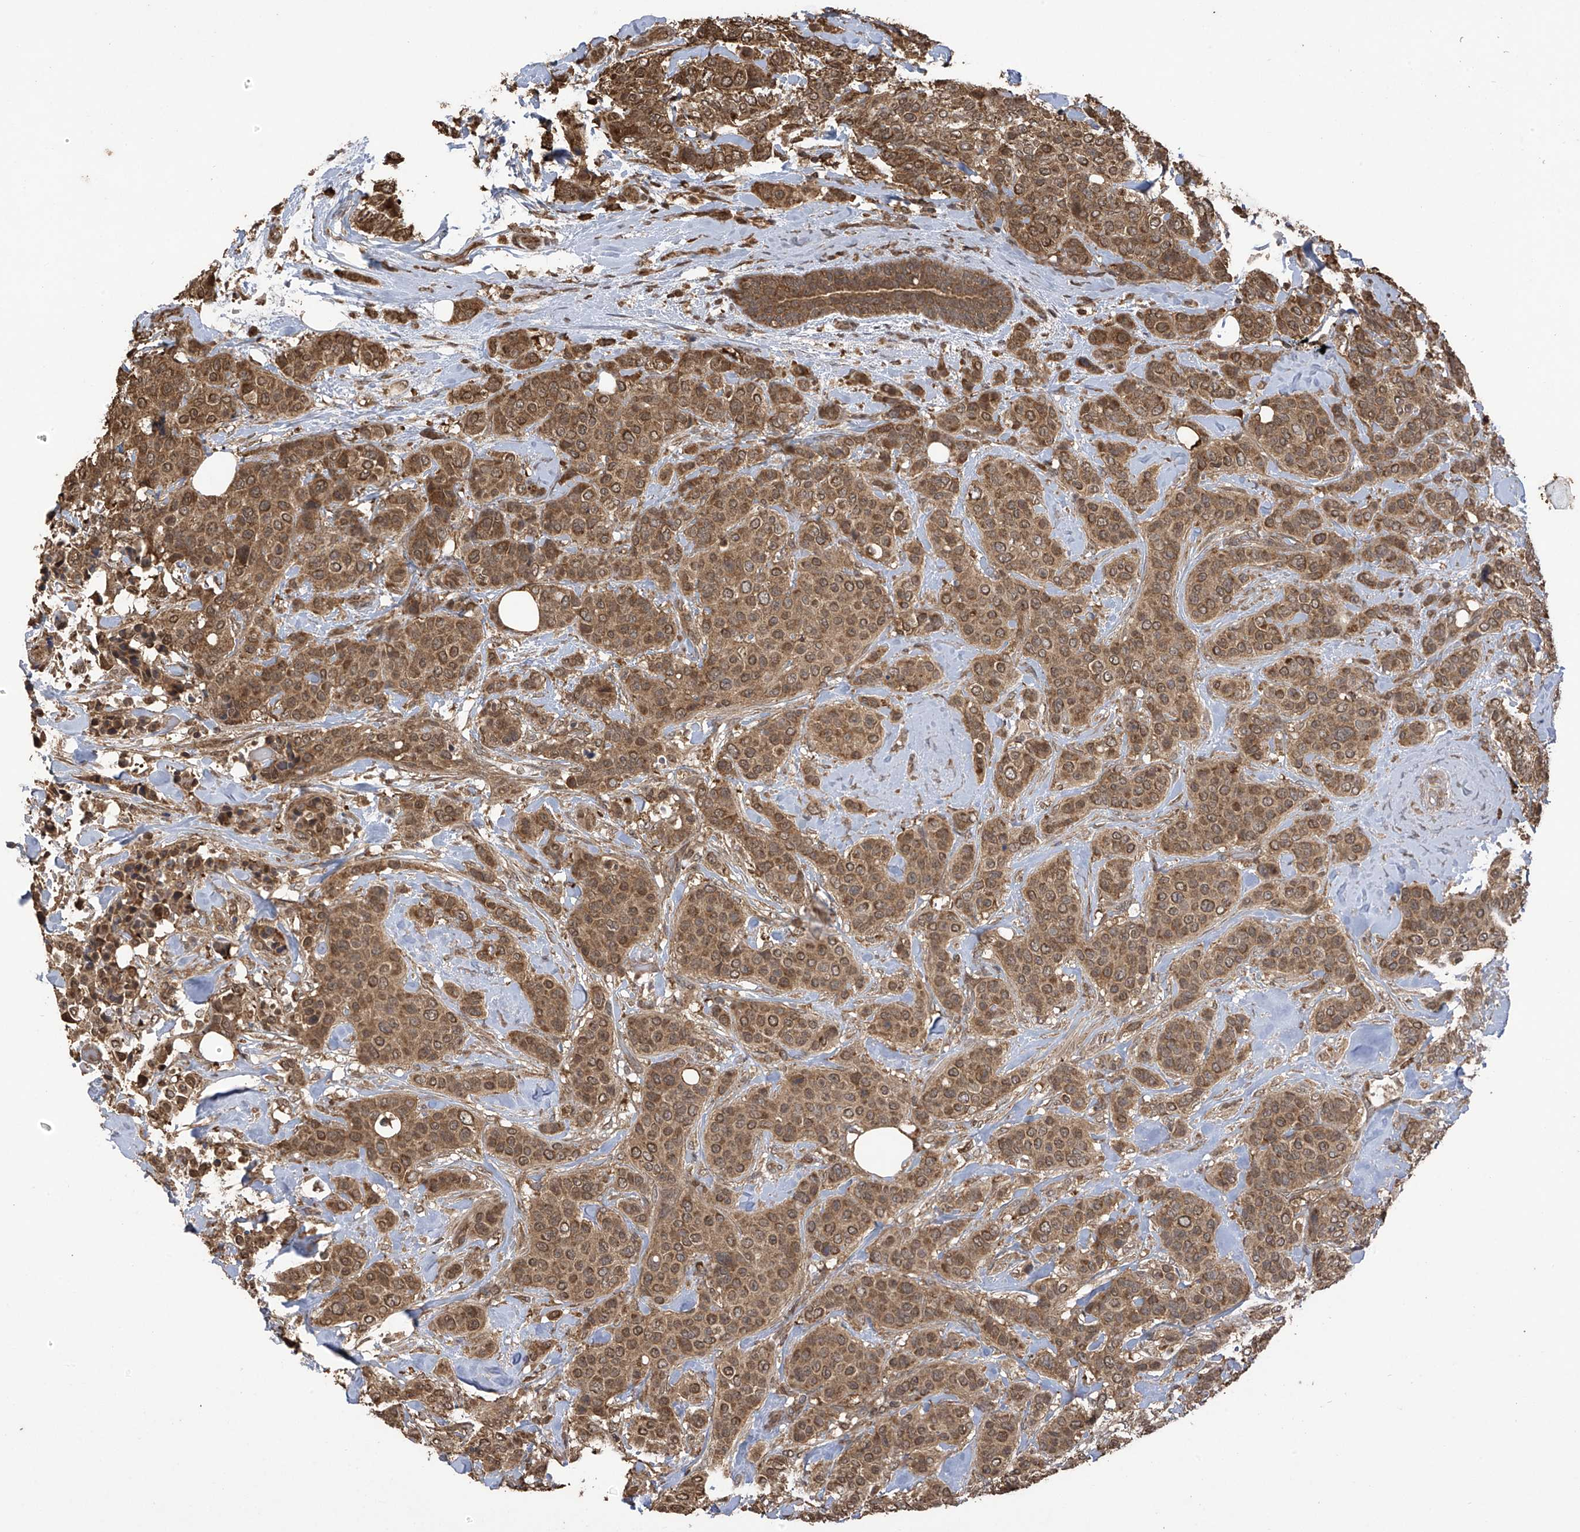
{"staining": {"intensity": "moderate", "quantity": ">75%", "location": "cytoplasmic/membranous,nuclear"}, "tissue": "breast cancer", "cell_type": "Tumor cells", "image_type": "cancer", "snomed": [{"axis": "morphology", "description": "Lobular carcinoma"}, {"axis": "topography", "description": "Breast"}], "caption": "Protein staining demonstrates moderate cytoplasmic/membranous and nuclear expression in approximately >75% of tumor cells in lobular carcinoma (breast).", "gene": "PNPT1", "patient": {"sex": "female", "age": 51}}